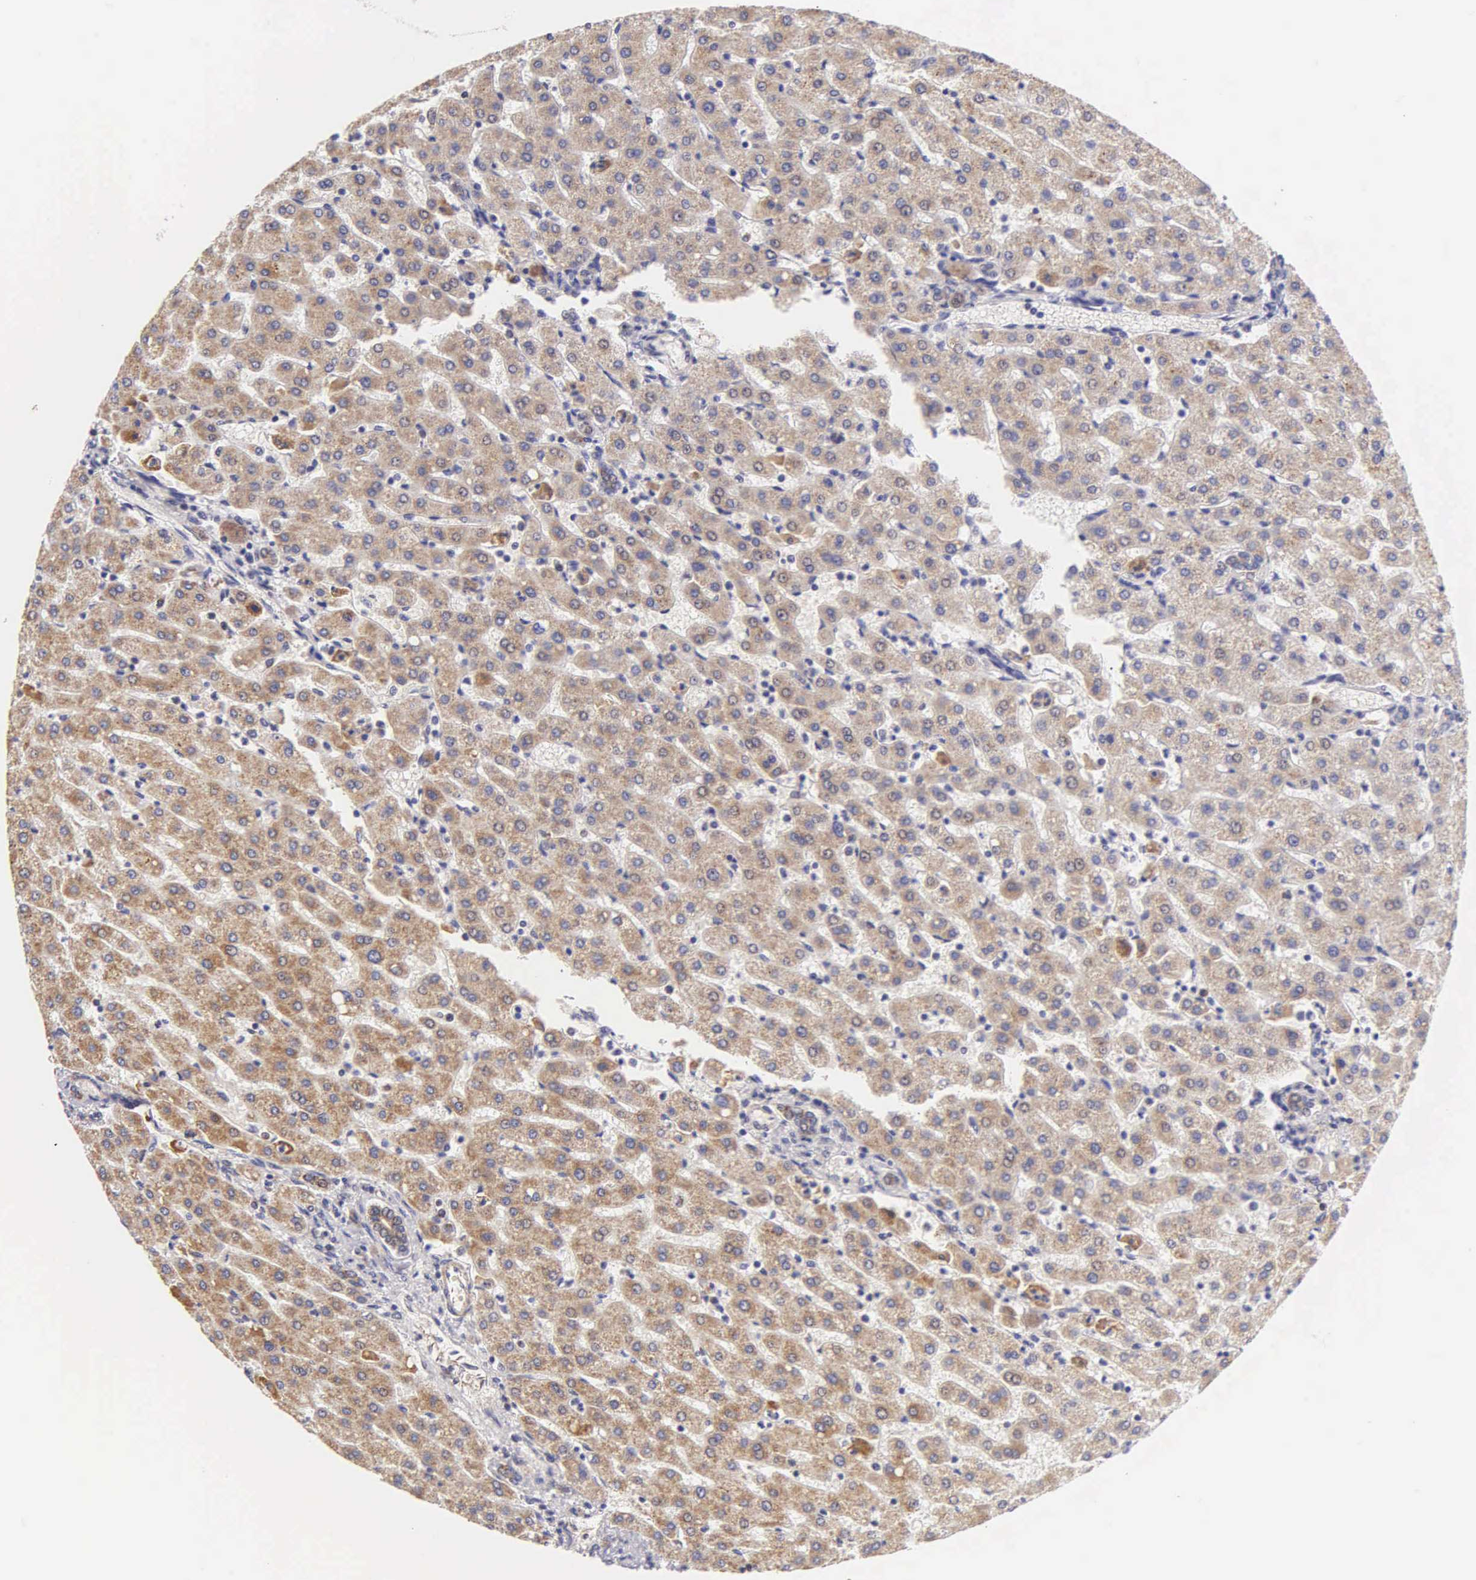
{"staining": {"intensity": "negative", "quantity": "none", "location": "none"}, "tissue": "liver", "cell_type": "Cholangiocytes", "image_type": "normal", "snomed": [{"axis": "morphology", "description": "Normal tissue, NOS"}, {"axis": "topography", "description": "Liver"}], "caption": "A high-resolution micrograph shows immunohistochemistry staining of normal liver, which shows no significant positivity in cholangiocytes.", "gene": "ESR1", "patient": {"sex": "female", "age": 30}}